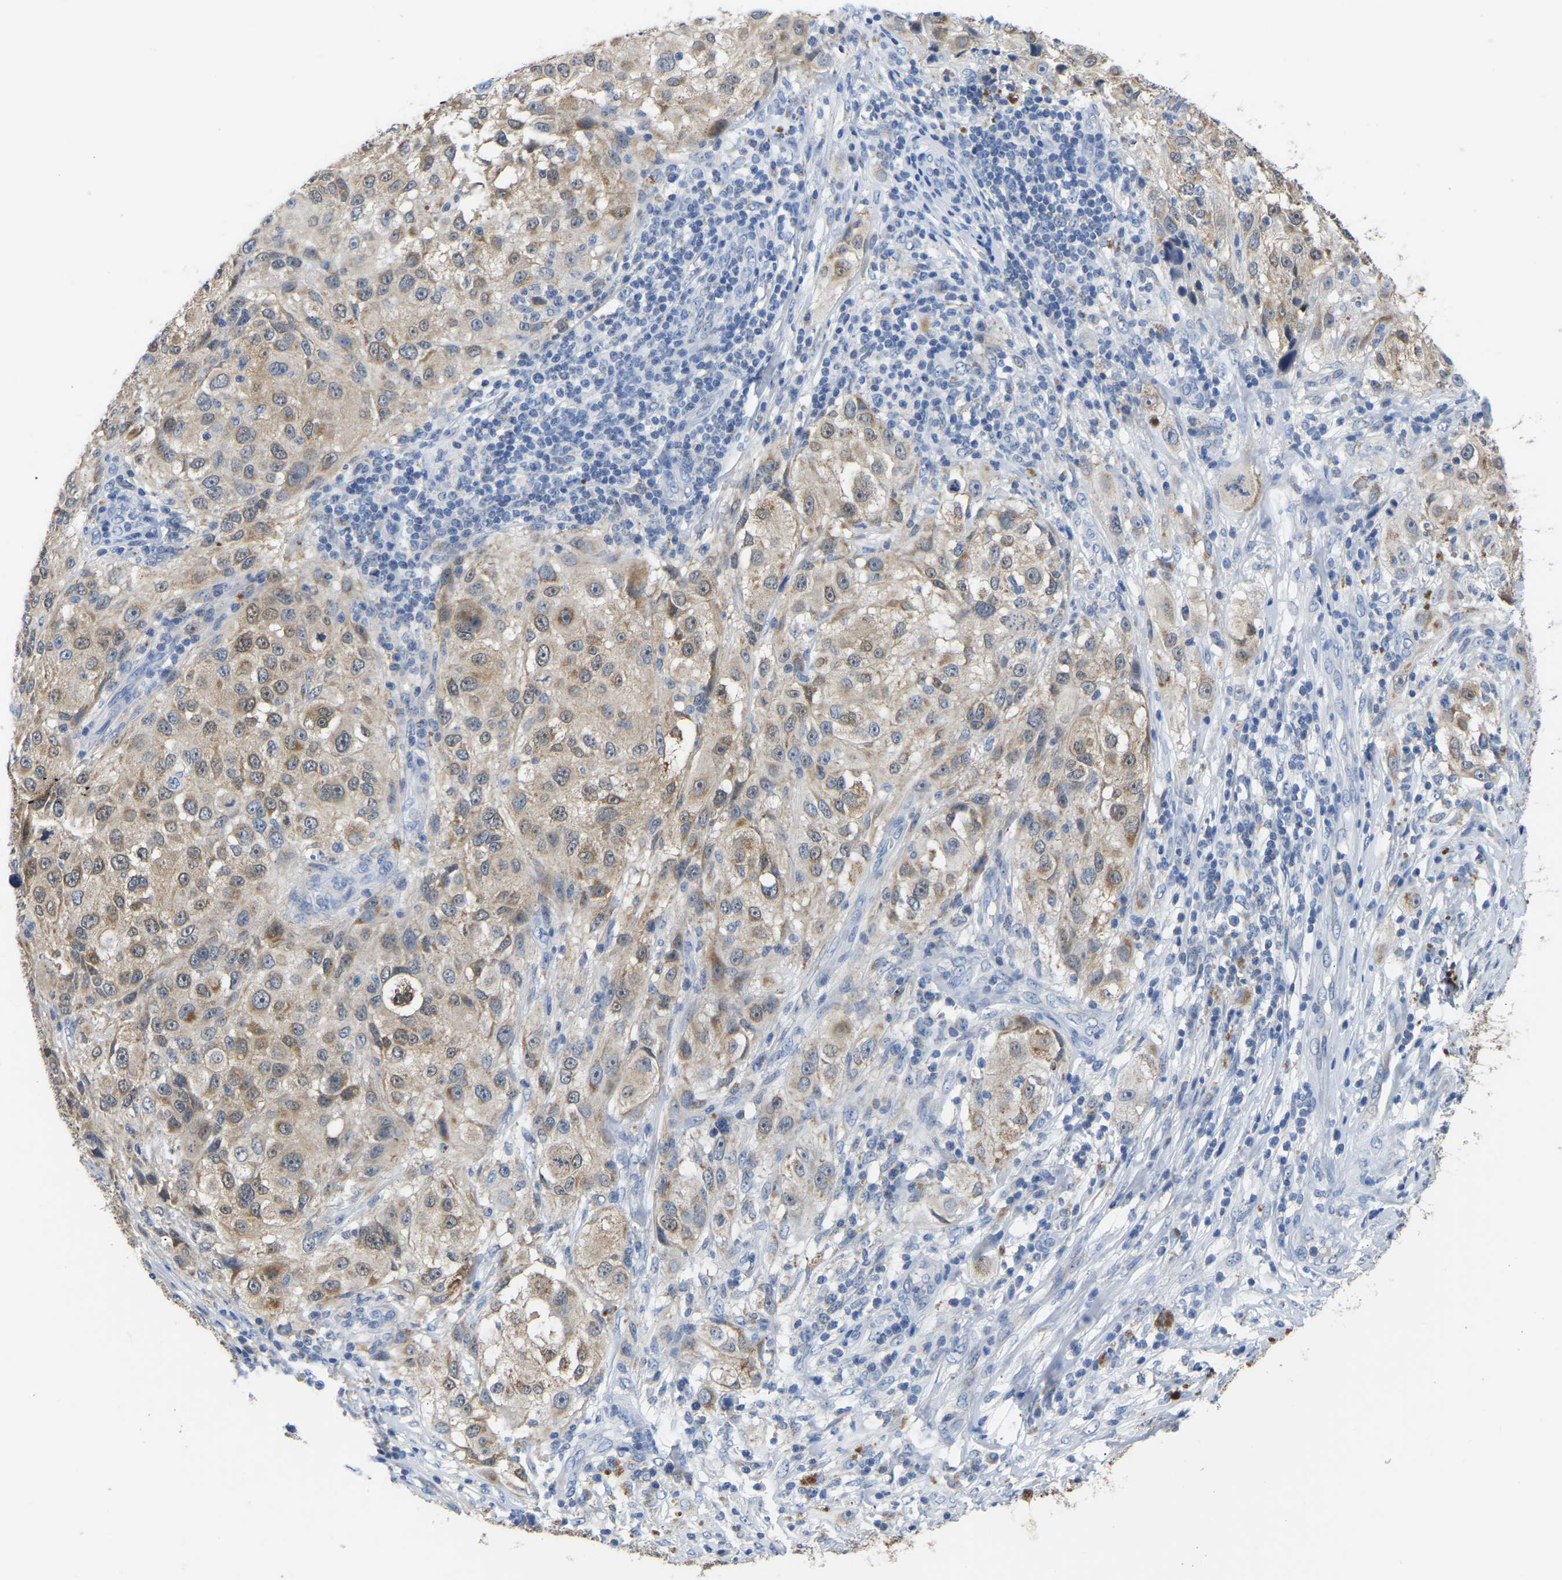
{"staining": {"intensity": "moderate", "quantity": ">75%", "location": "cytoplasmic/membranous"}, "tissue": "melanoma", "cell_type": "Tumor cells", "image_type": "cancer", "snomed": [{"axis": "morphology", "description": "Necrosis, NOS"}, {"axis": "morphology", "description": "Malignant melanoma, NOS"}, {"axis": "topography", "description": "Skin"}], "caption": "Tumor cells exhibit medium levels of moderate cytoplasmic/membranous positivity in about >75% of cells in melanoma.", "gene": "ETFA", "patient": {"sex": "female", "age": 87}}